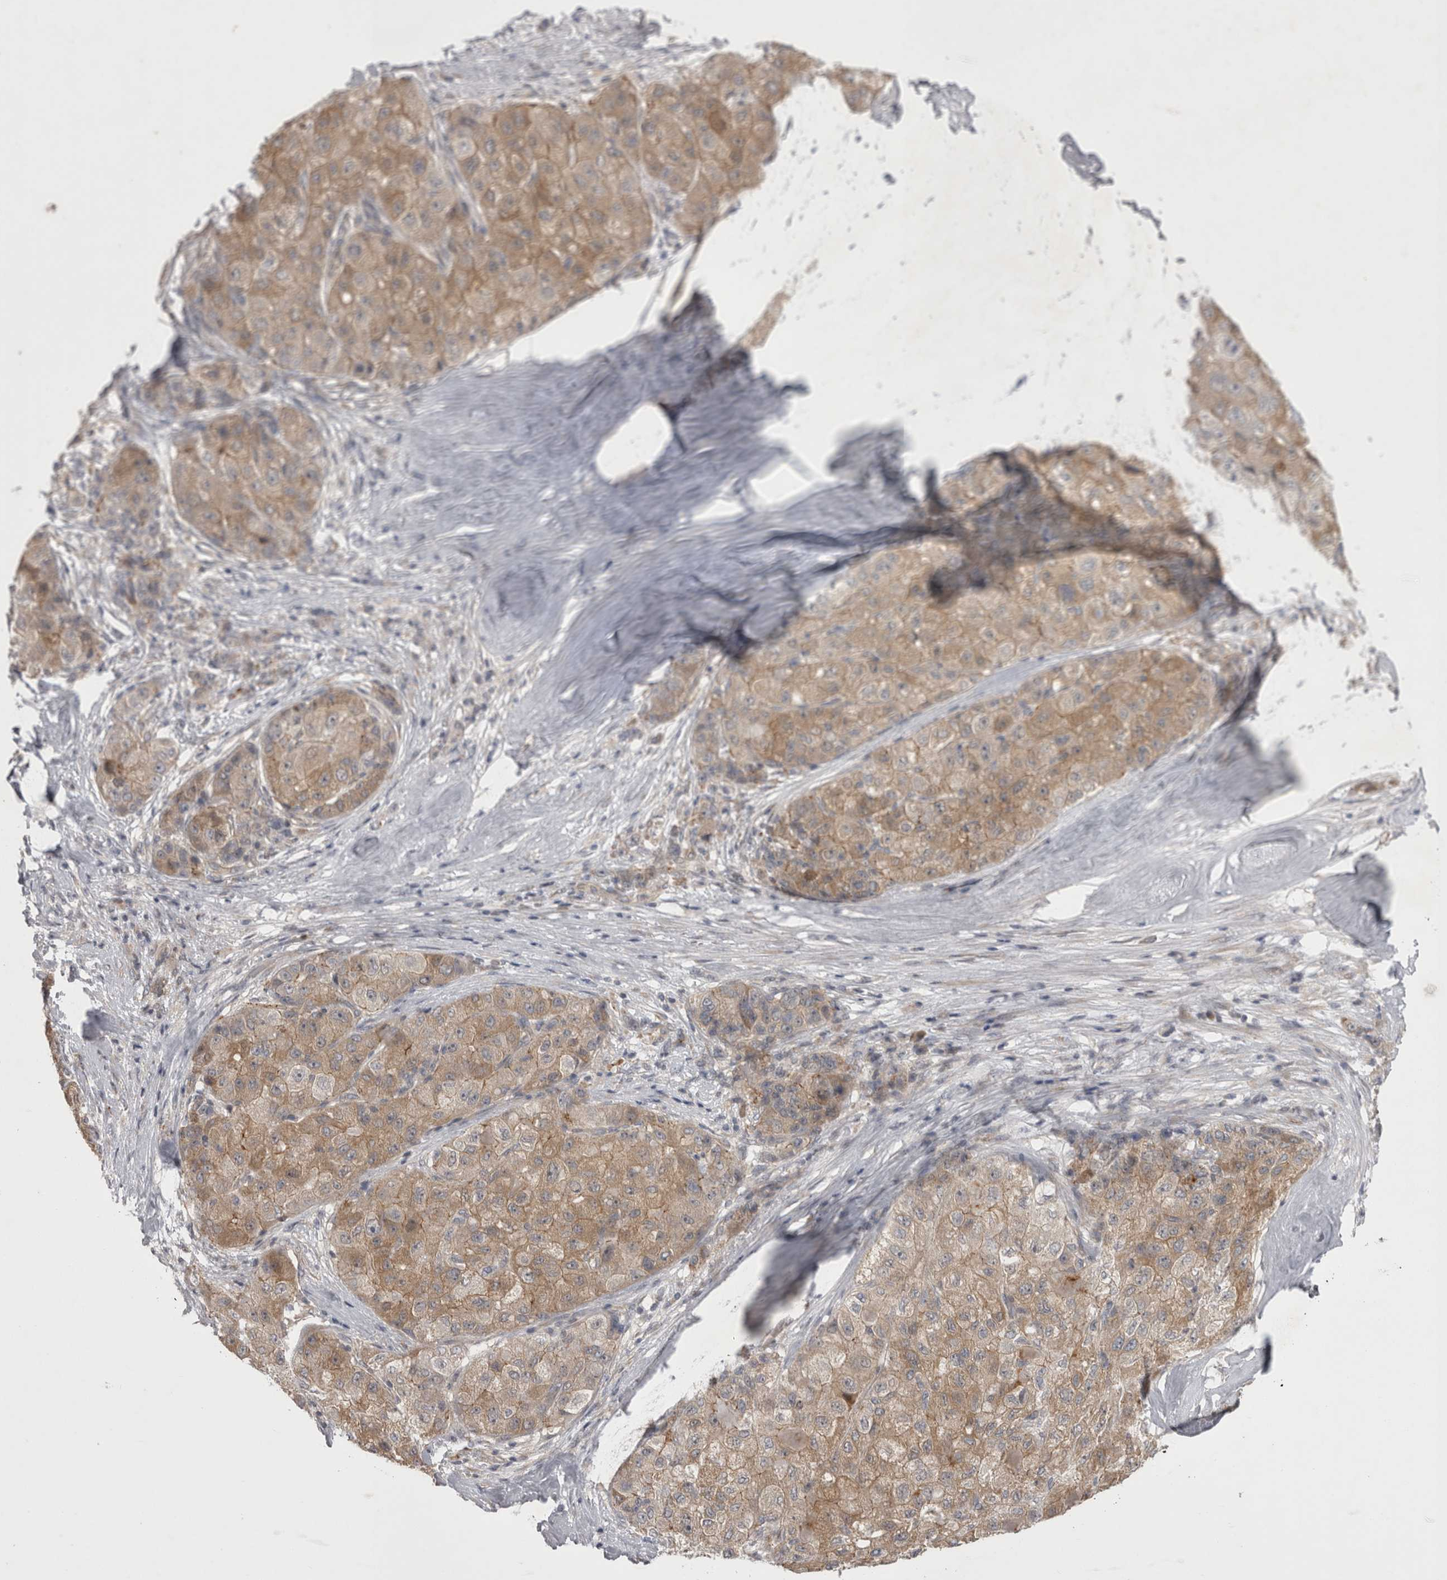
{"staining": {"intensity": "moderate", "quantity": ">75%", "location": "cytoplasmic/membranous"}, "tissue": "liver cancer", "cell_type": "Tumor cells", "image_type": "cancer", "snomed": [{"axis": "morphology", "description": "Carcinoma, Hepatocellular, NOS"}, {"axis": "topography", "description": "Liver"}], "caption": "A photomicrograph of liver cancer stained for a protein shows moderate cytoplasmic/membranous brown staining in tumor cells.", "gene": "NENF", "patient": {"sex": "male", "age": 80}}